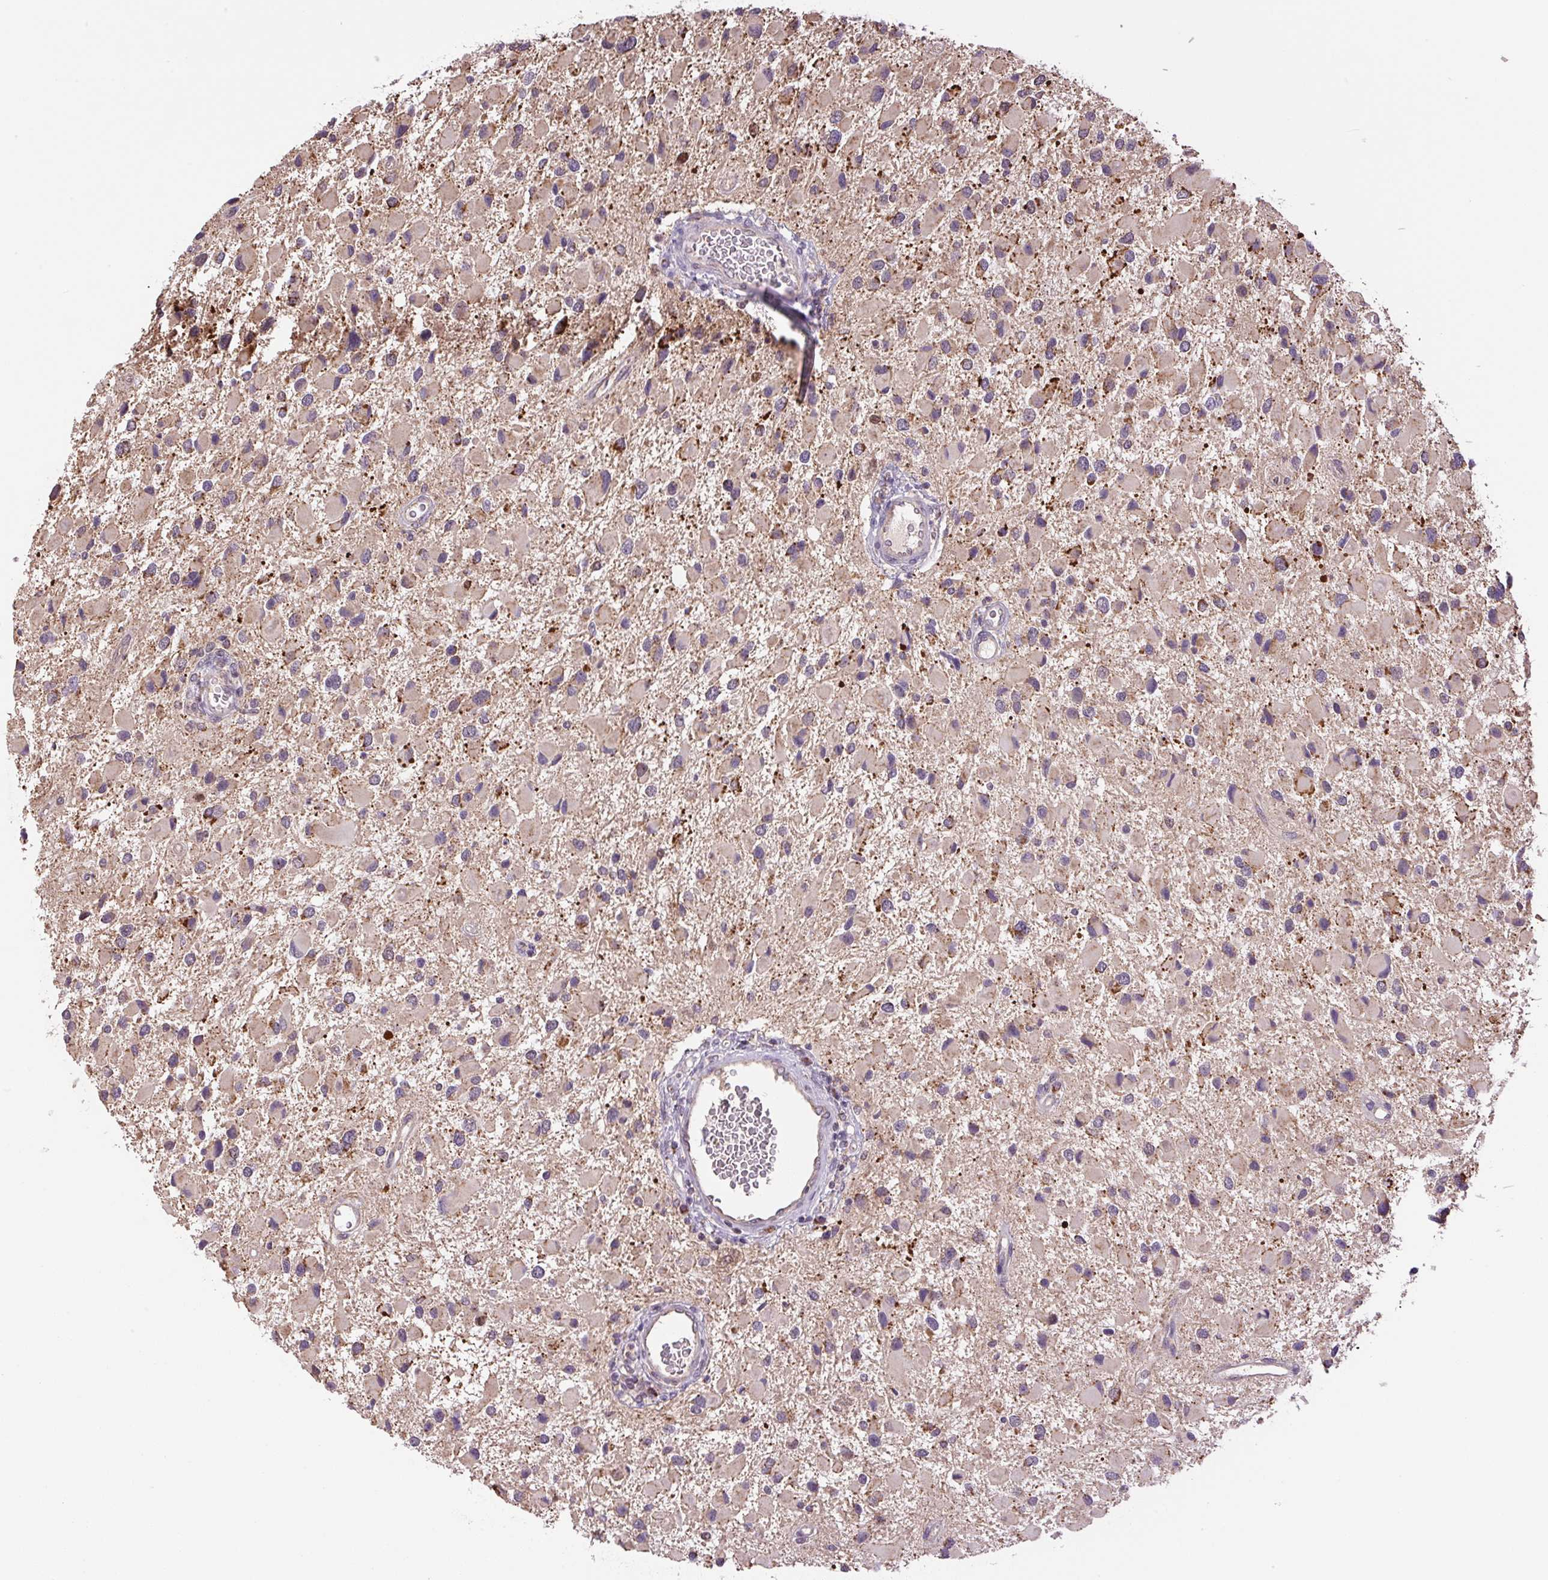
{"staining": {"intensity": "moderate", "quantity": "<25%", "location": "cytoplasmic/membranous"}, "tissue": "glioma", "cell_type": "Tumor cells", "image_type": "cancer", "snomed": [{"axis": "morphology", "description": "Glioma, malignant, High grade"}, {"axis": "topography", "description": "Brain"}], "caption": "A micrograph of high-grade glioma (malignant) stained for a protein exhibits moderate cytoplasmic/membranous brown staining in tumor cells.", "gene": "SGF29", "patient": {"sex": "male", "age": 53}}